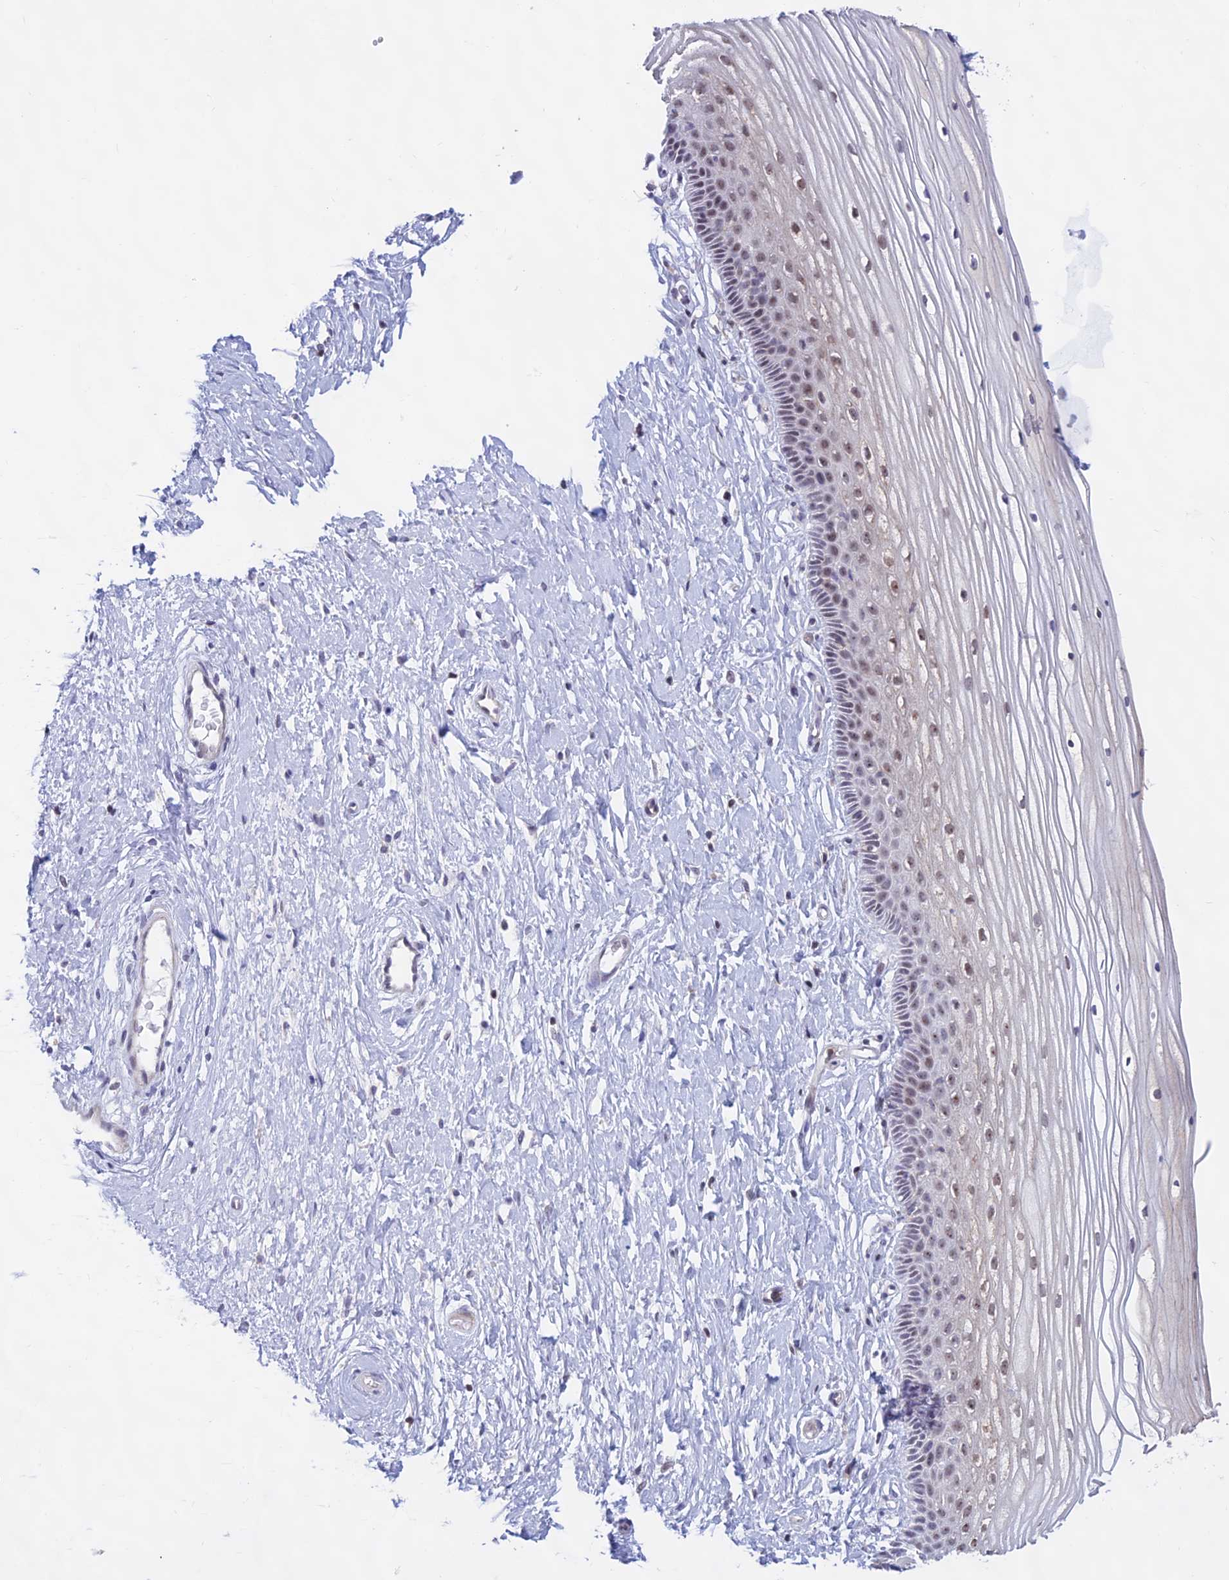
{"staining": {"intensity": "moderate", "quantity": "25%-75%", "location": "nuclear"}, "tissue": "vagina", "cell_type": "Squamous epithelial cells", "image_type": "normal", "snomed": [{"axis": "morphology", "description": "Normal tissue, NOS"}, {"axis": "topography", "description": "Vagina"}, {"axis": "topography", "description": "Cervix"}], "caption": "Unremarkable vagina demonstrates moderate nuclear positivity in about 25%-75% of squamous epithelial cells, visualized by immunohistochemistry. (DAB IHC, brown staining for protein, blue staining for nuclei).", "gene": "KRR1", "patient": {"sex": "female", "age": 40}}